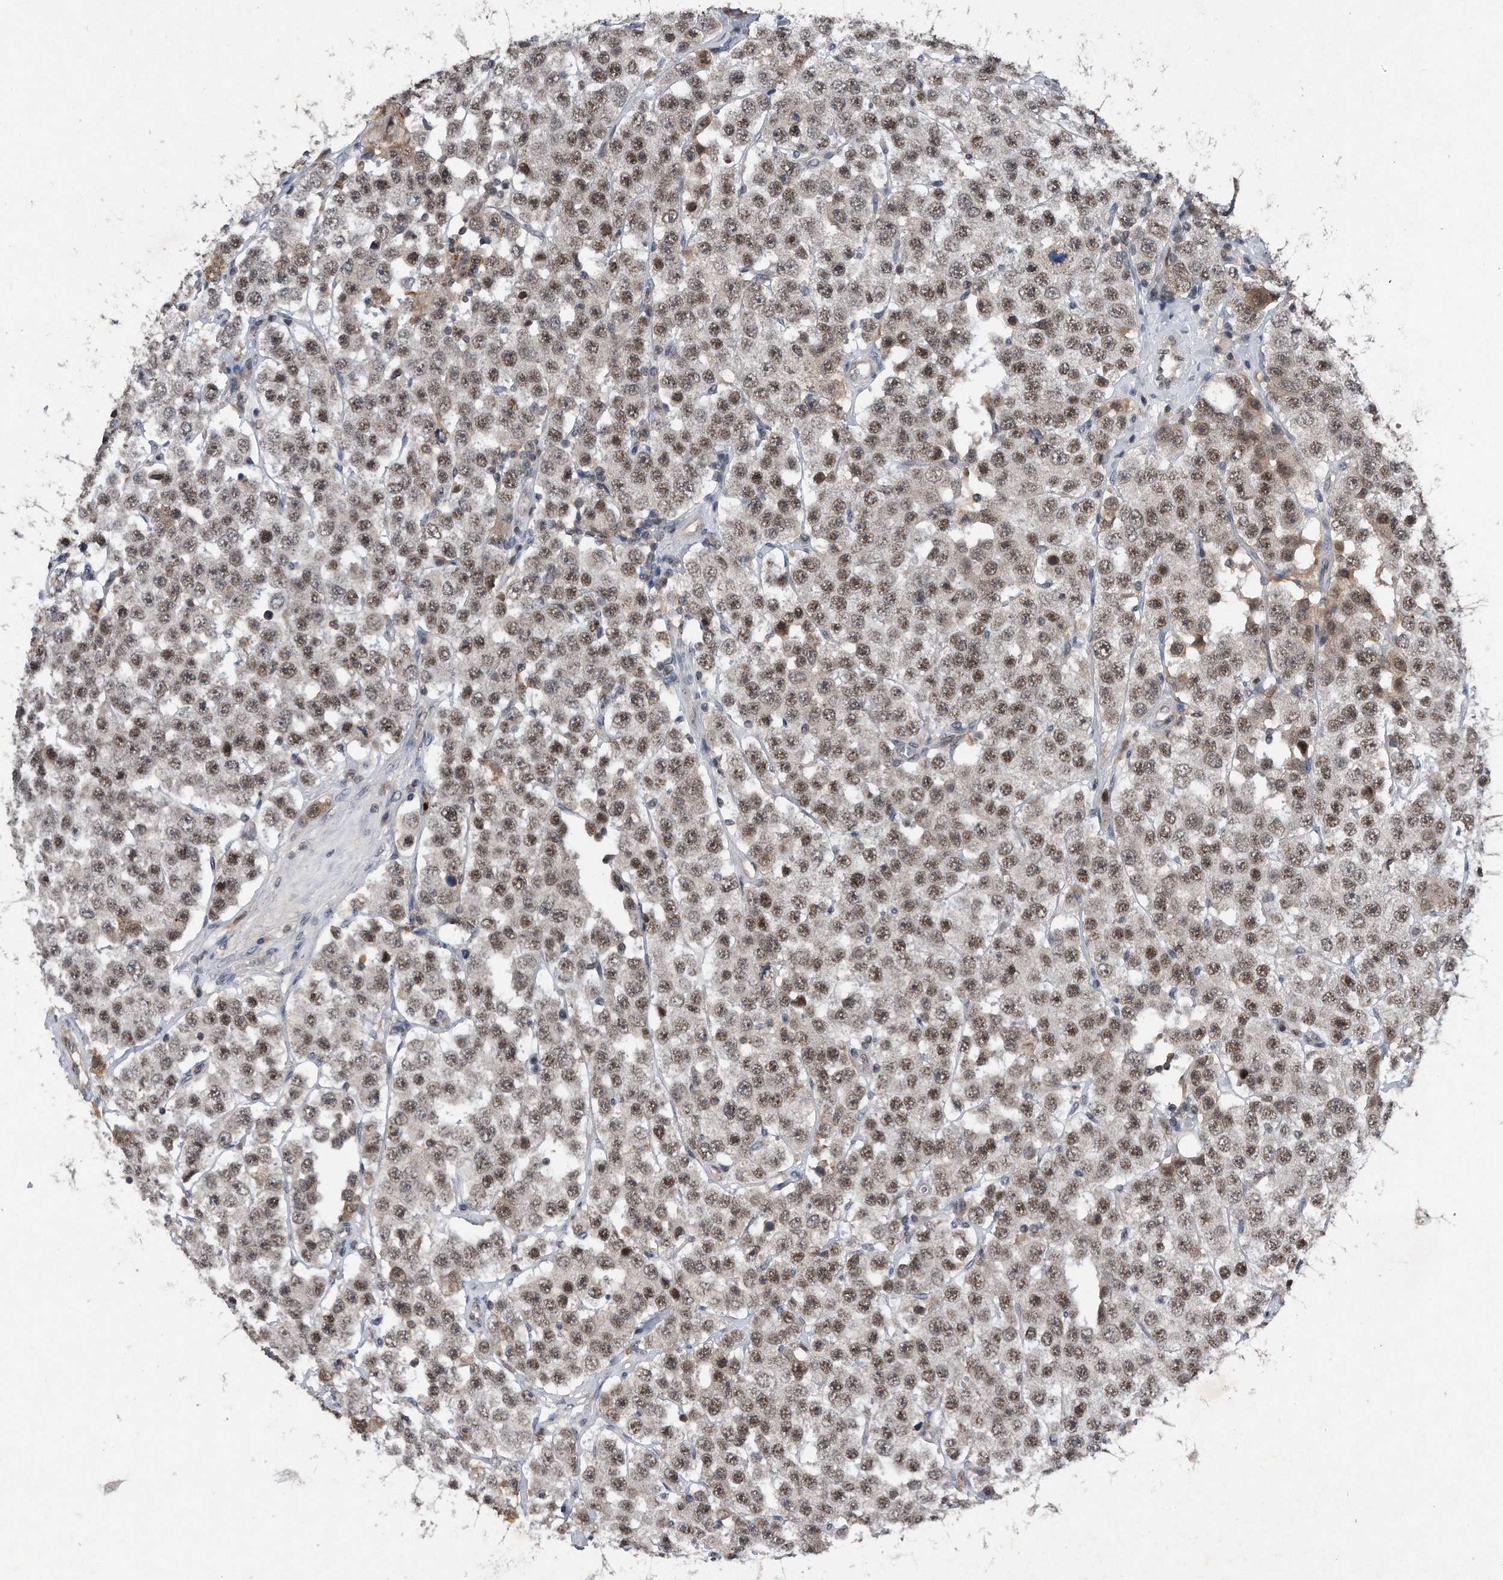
{"staining": {"intensity": "moderate", "quantity": "25%-75%", "location": "nuclear"}, "tissue": "testis cancer", "cell_type": "Tumor cells", "image_type": "cancer", "snomed": [{"axis": "morphology", "description": "Seminoma, NOS"}, {"axis": "topography", "description": "Testis"}], "caption": "Immunohistochemical staining of seminoma (testis) demonstrates medium levels of moderate nuclear expression in about 25%-75% of tumor cells.", "gene": "VIRMA", "patient": {"sex": "male", "age": 28}}